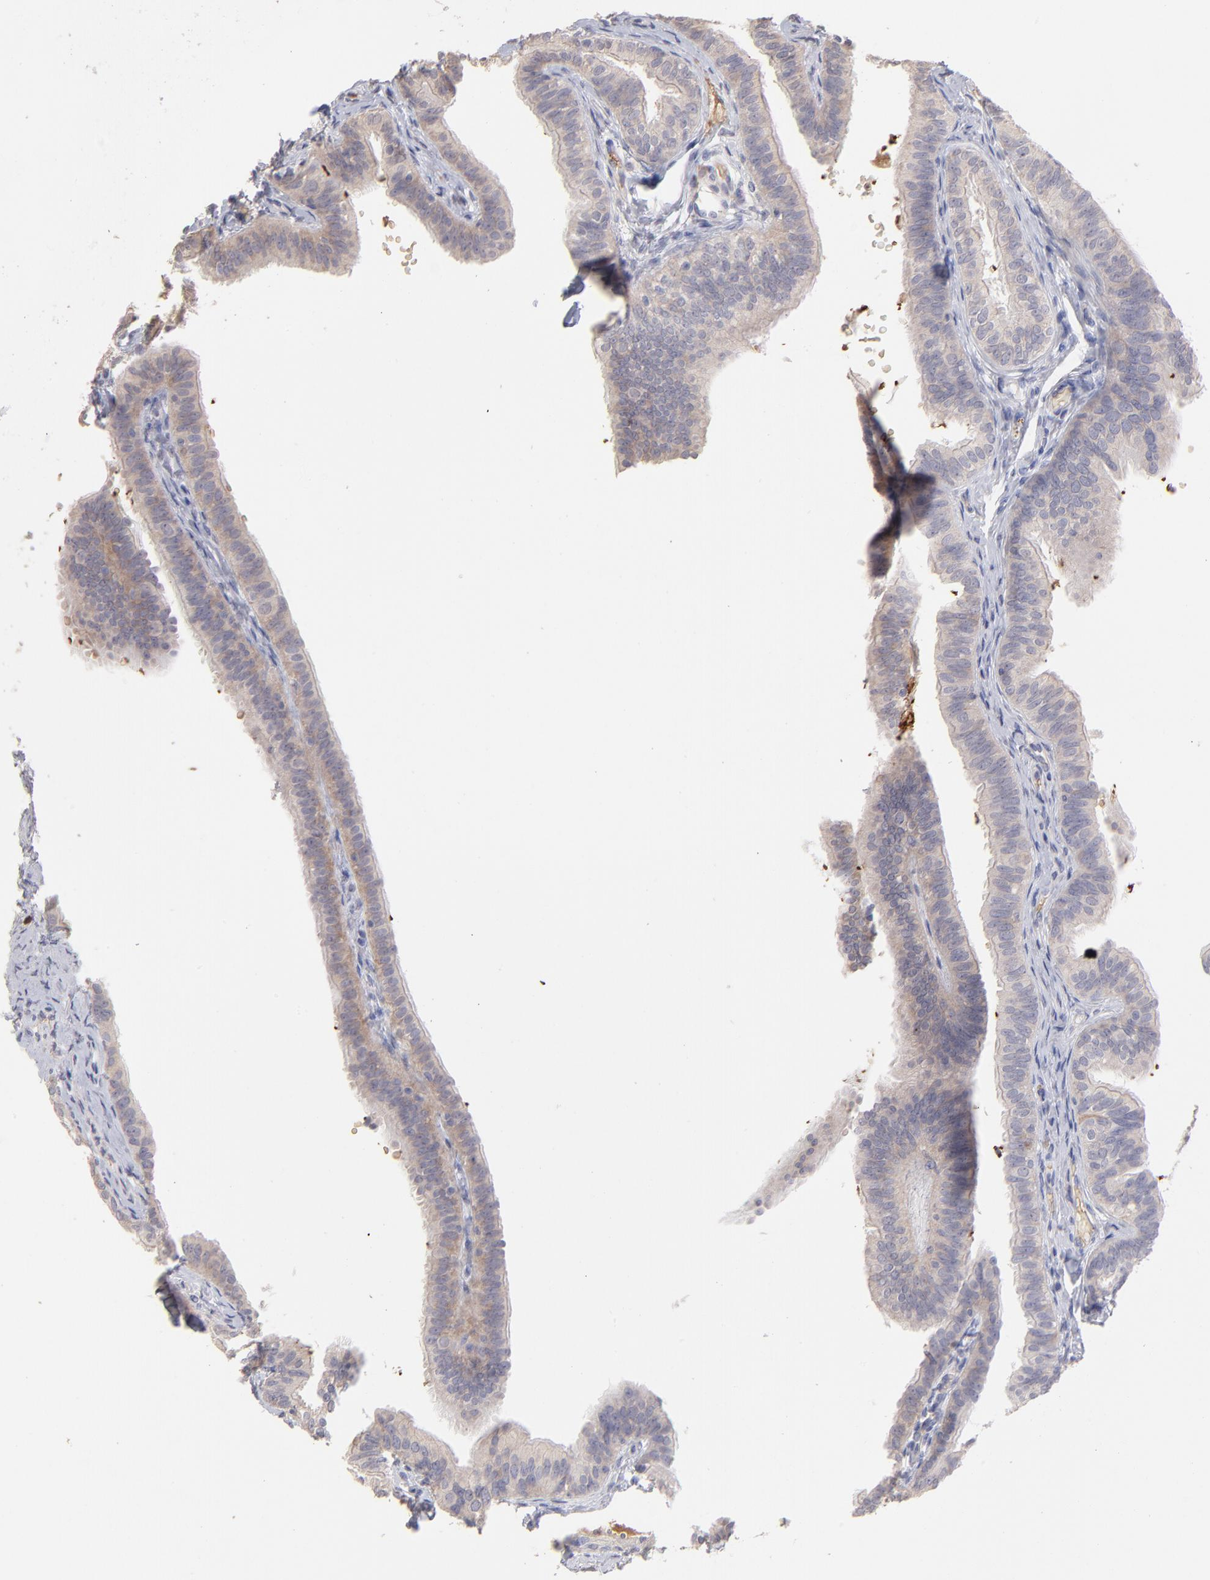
{"staining": {"intensity": "weak", "quantity": ">75%", "location": "cytoplasmic/membranous"}, "tissue": "fallopian tube", "cell_type": "Glandular cells", "image_type": "normal", "snomed": [{"axis": "morphology", "description": "Normal tissue, NOS"}, {"axis": "morphology", "description": "Dermoid, NOS"}, {"axis": "topography", "description": "Fallopian tube"}], "caption": "IHC of normal fallopian tube demonstrates low levels of weak cytoplasmic/membranous staining in approximately >75% of glandular cells. (brown staining indicates protein expression, while blue staining denotes nuclei).", "gene": "F13B", "patient": {"sex": "female", "age": 33}}